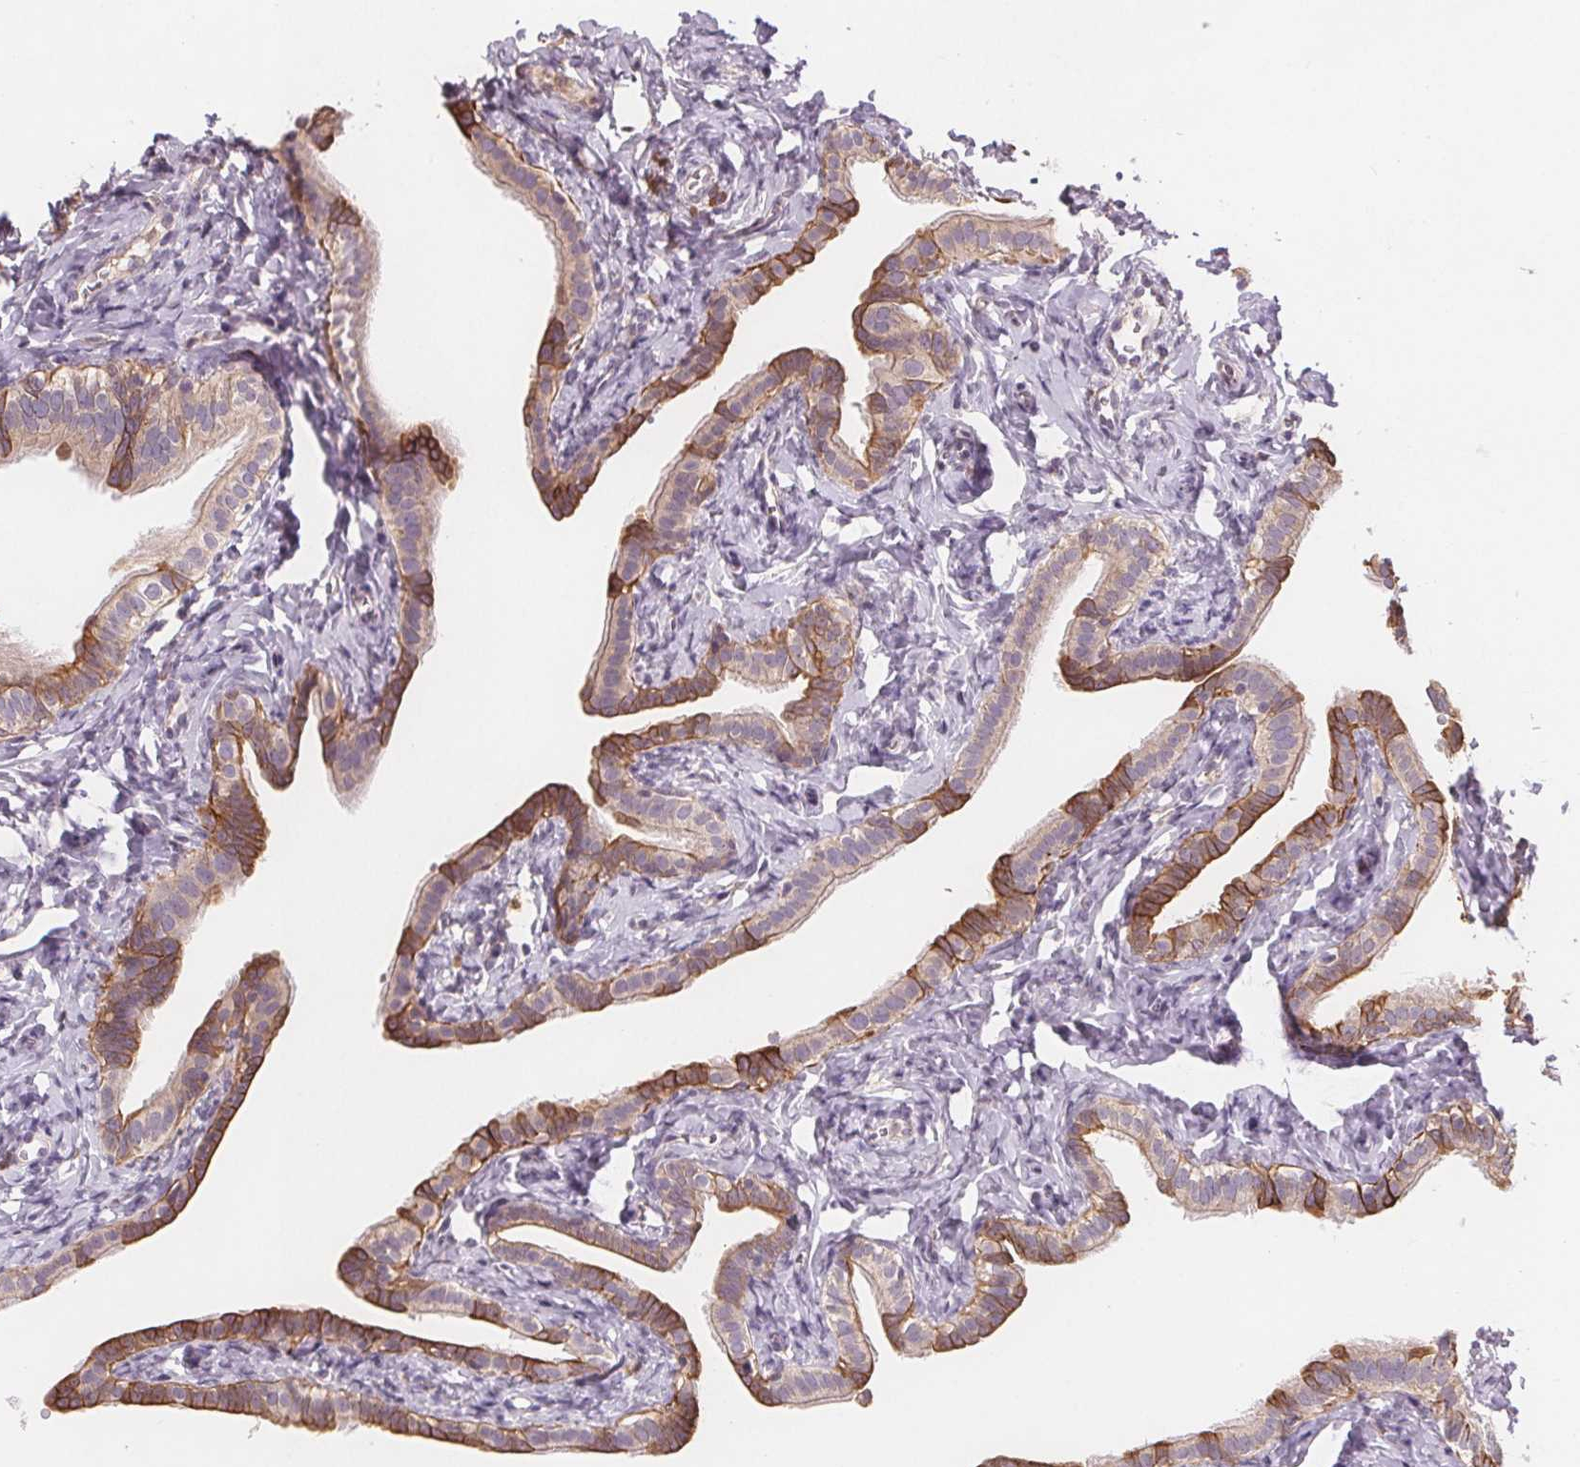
{"staining": {"intensity": "moderate", "quantity": "25%-75%", "location": "cytoplasmic/membranous"}, "tissue": "fallopian tube", "cell_type": "Glandular cells", "image_type": "normal", "snomed": [{"axis": "morphology", "description": "Normal tissue, NOS"}, {"axis": "topography", "description": "Fallopian tube"}], "caption": "Immunohistochemistry of normal human fallopian tube reveals medium levels of moderate cytoplasmic/membranous staining in about 25%-75% of glandular cells. Using DAB (3,3'-diaminobenzidine) (brown) and hematoxylin (blue) stains, captured at high magnification using brightfield microscopy.", "gene": "TMEM80", "patient": {"sex": "female", "age": 41}}